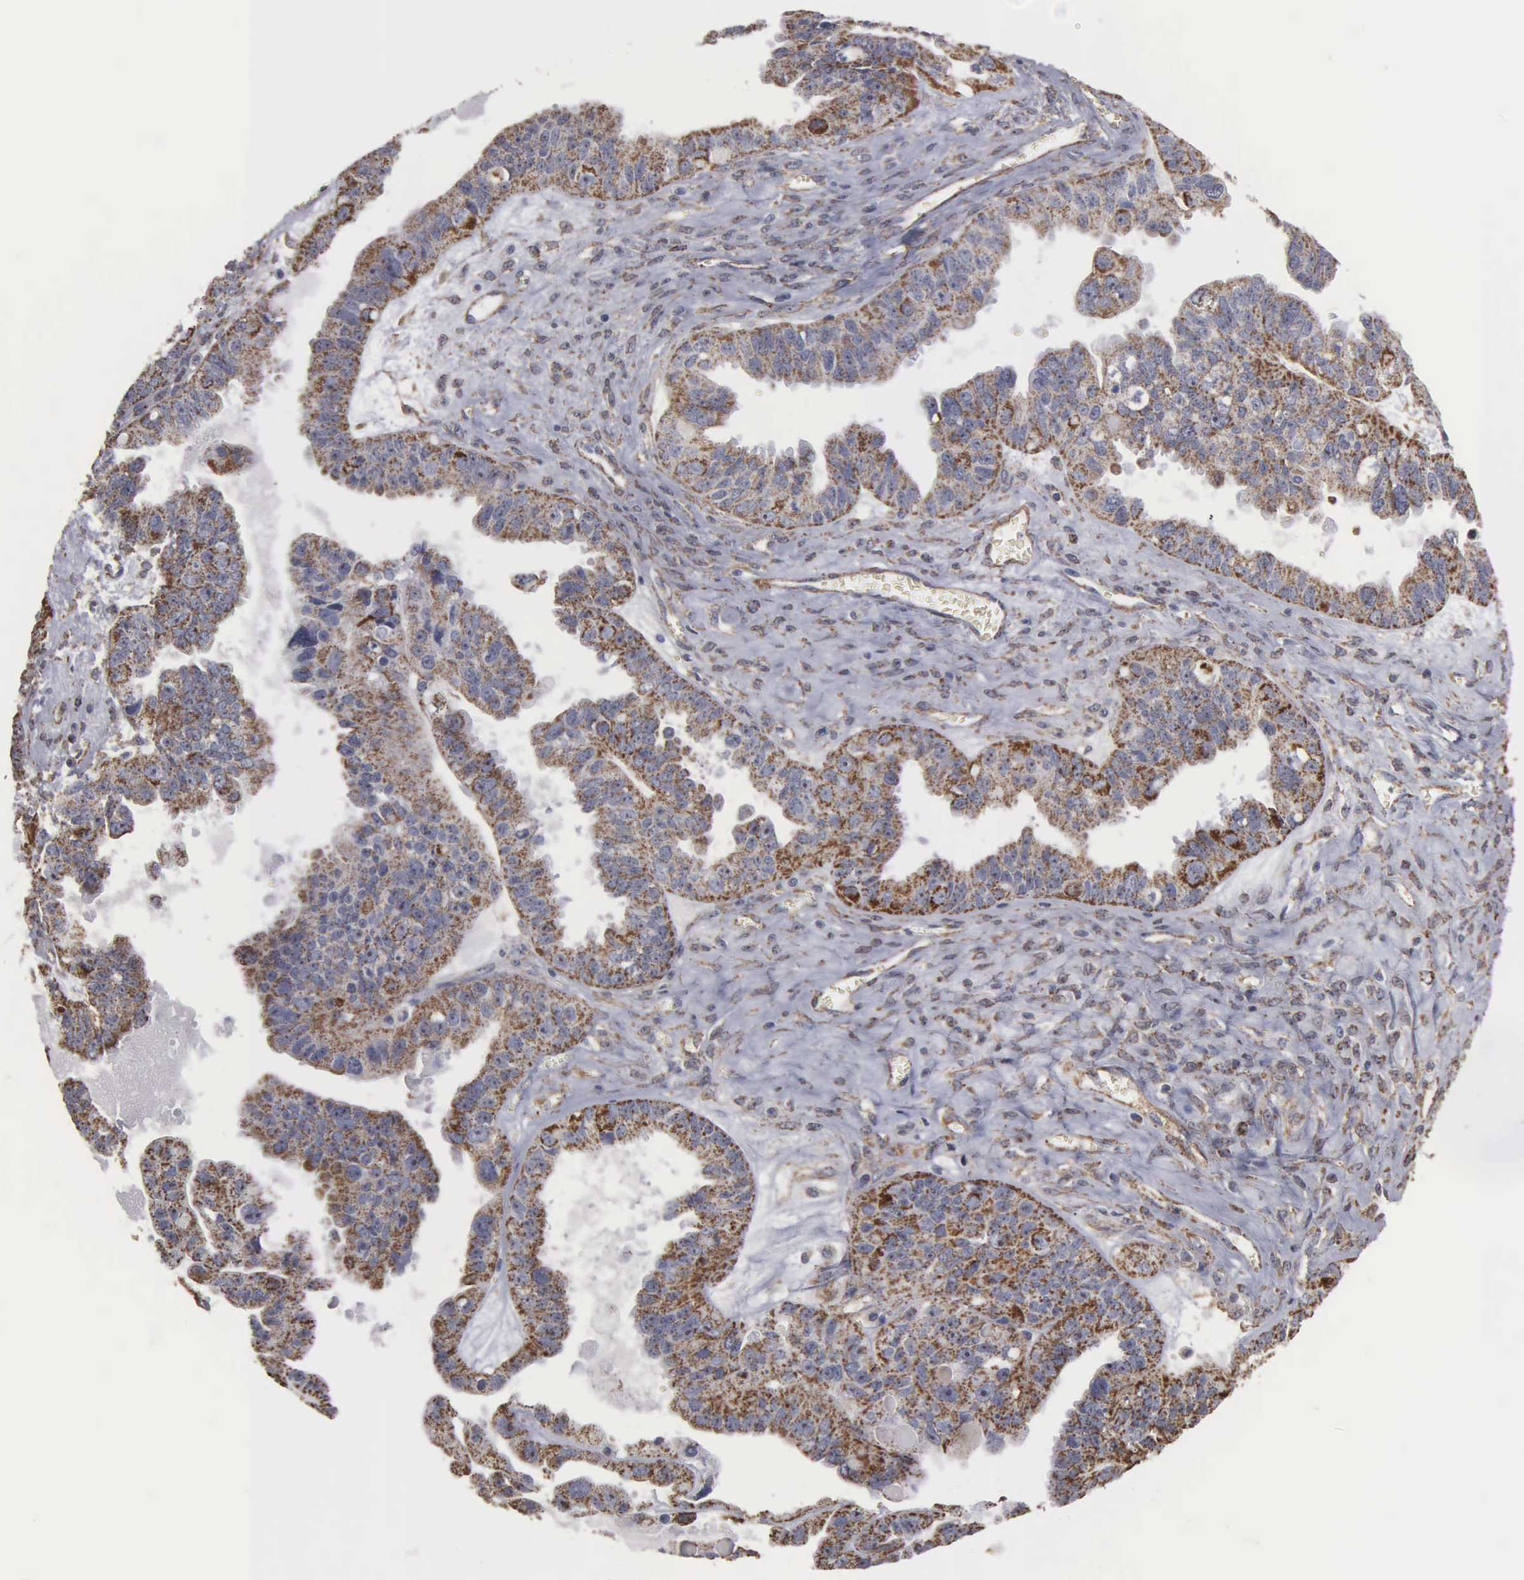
{"staining": {"intensity": "weak", "quantity": "25%-75%", "location": "cytoplasmic/membranous"}, "tissue": "ovarian cancer", "cell_type": "Tumor cells", "image_type": "cancer", "snomed": [{"axis": "morphology", "description": "Carcinoma, endometroid"}, {"axis": "topography", "description": "Ovary"}], "caption": "Endometroid carcinoma (ovarian) was stained to show a protein in brown. There is low levels of weak cytoplasmic/membranous positivity in about 25%-75% of tumor cells. (DAB (3,3'-diaminobenzidine) IHC, brown staining for protein, blue staining for nuclei).", "gene": "NGDN", "patient": {"sex": "female", "age": 85}}